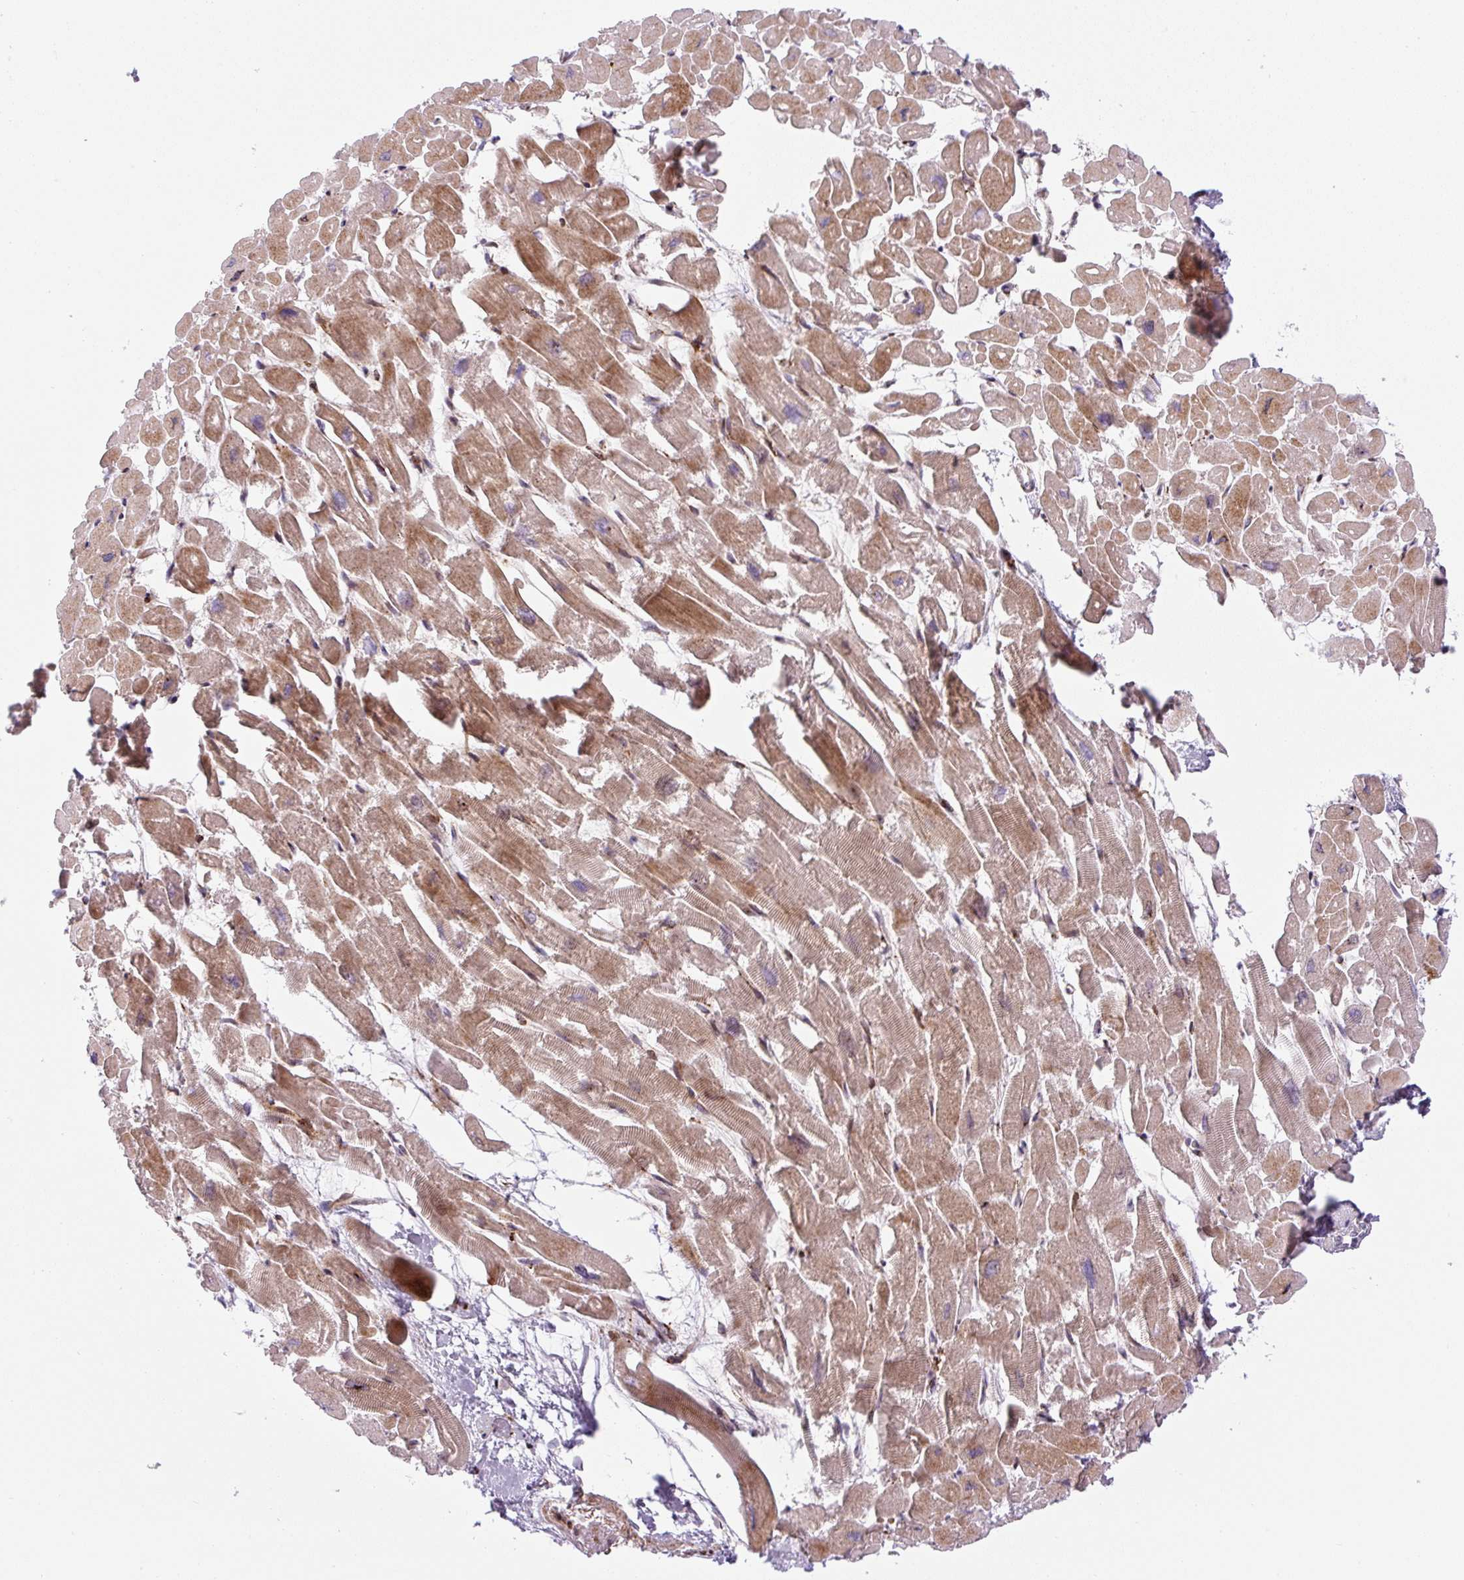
{"staining": {"intensity": "moderate", "quantity": ">75%", "location": "cytoplasmic/membranous"}, "tissue": "heart muscle", "cell_type": "Cardiomyocytes", "image_type": "normal", "snomed": [{"axis": "morphology", "description": "Normal tissue, NOS"}, {"axis": "topography", "description": "Heart"}], "caption": "Protein staining of benign heart muscle reveals moderate cytoplasmic/membranous staining in approximately >75% of cardiomyocytes.", "gene": "DISP3", "patient": {"sex": "male", "age": 54}}